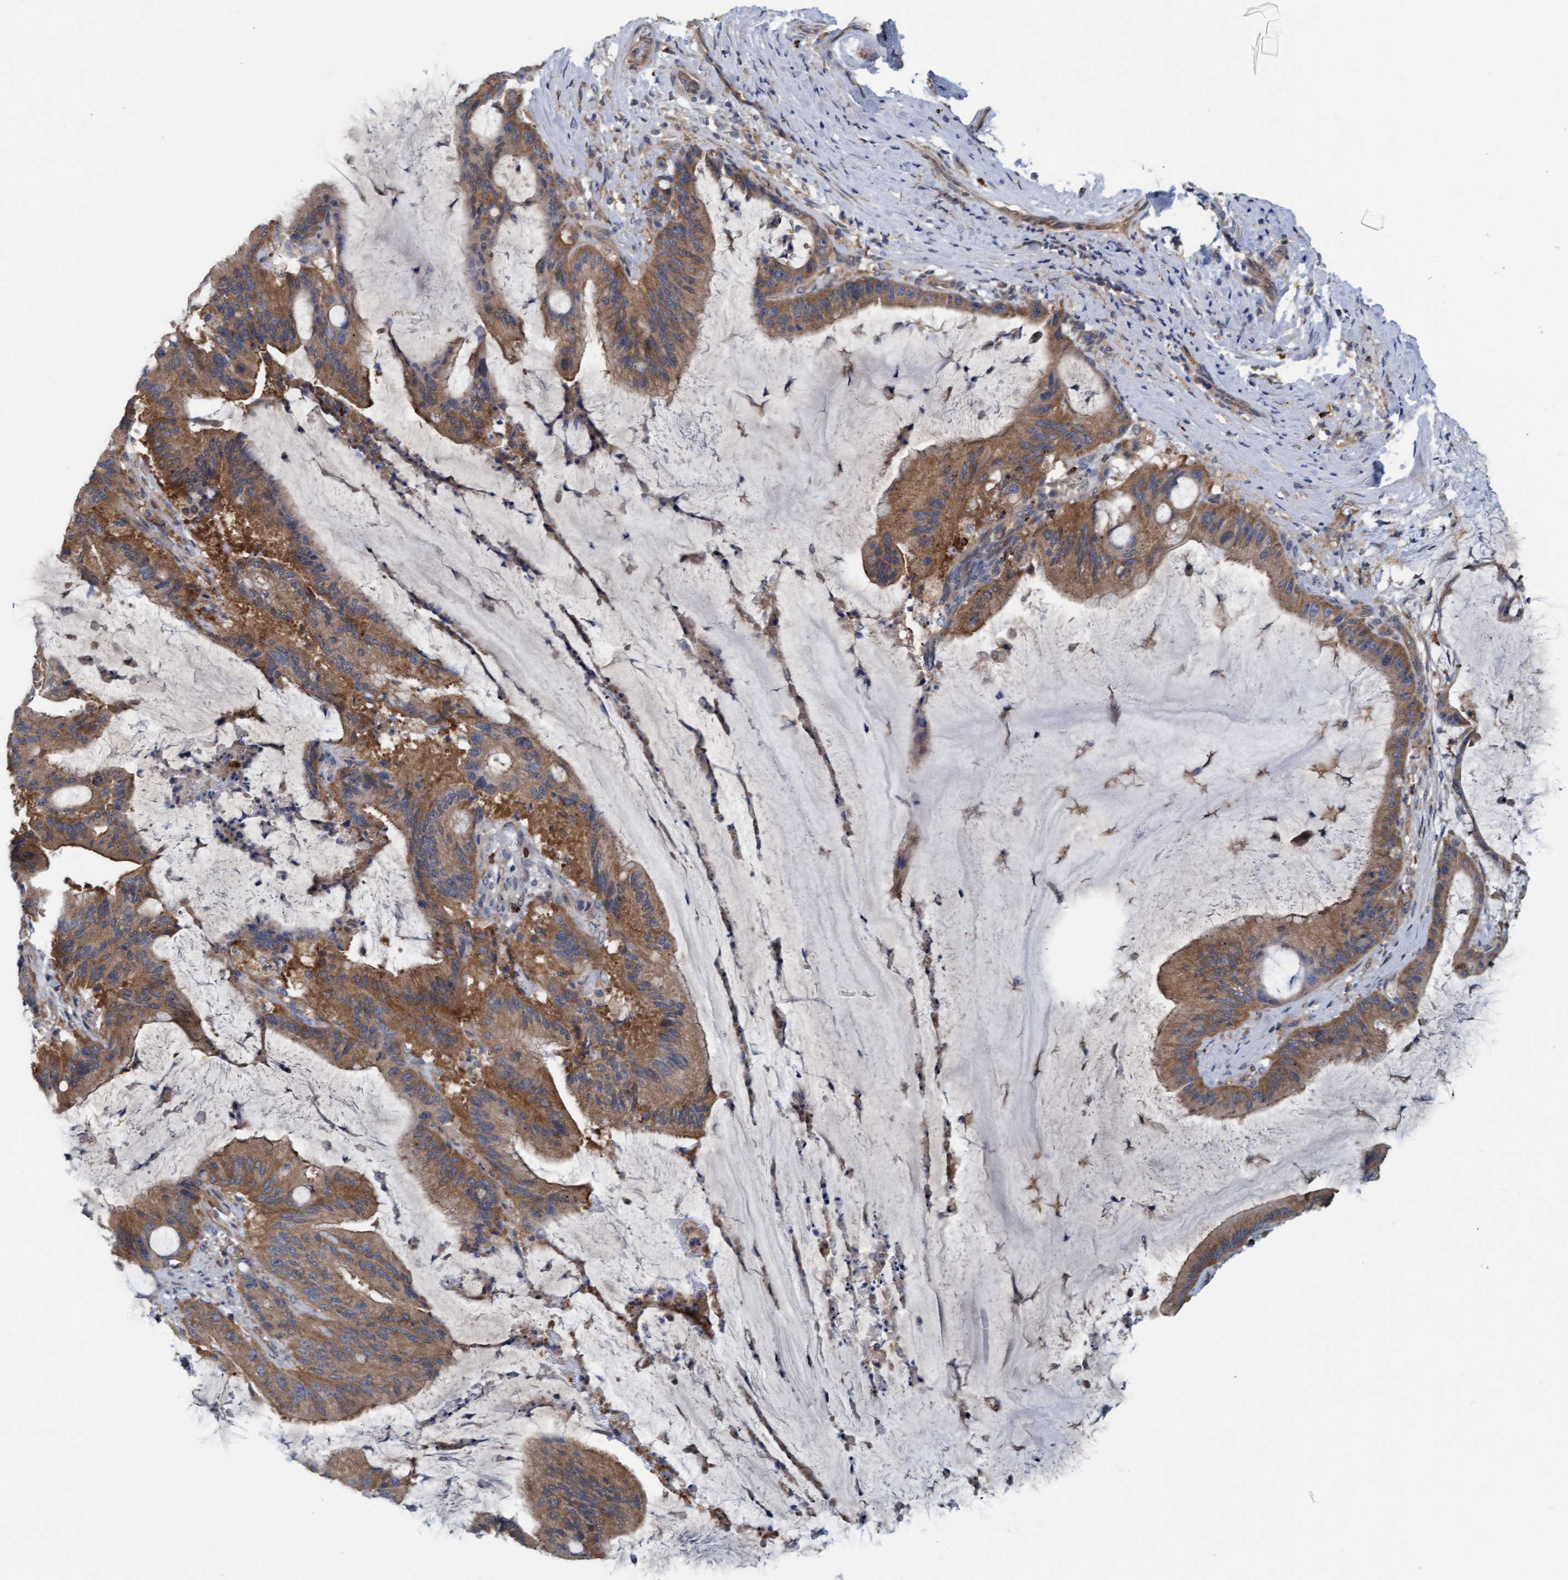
{"staining": {"intensity": "moderate", "quantity": ">75%", "location": "cytoplasmic/membranous"}, "tissue": "liver cancer", "cell_type": "Tumor cells", "image_type": "cancer", "snomed": [{"axis": "morphology", "description": "Normal tissue, NOS"}, {"axis": "morphology", "description": "Cholangiocarcinoma"}, {"axis": "topography", "description": "Liver"}, {"axis": "topography", "description": "Peripheral nerve tissue"}], "caption": "Immunohistochemical staining of cholangiocarcinoma (liver) displays medium levels of moderate cytoplasmic/membranous protein positivity in approximately >75% of tumor cells.", "gene": "LRSAM1", "patient": {"sex": "female", "age": 73}}